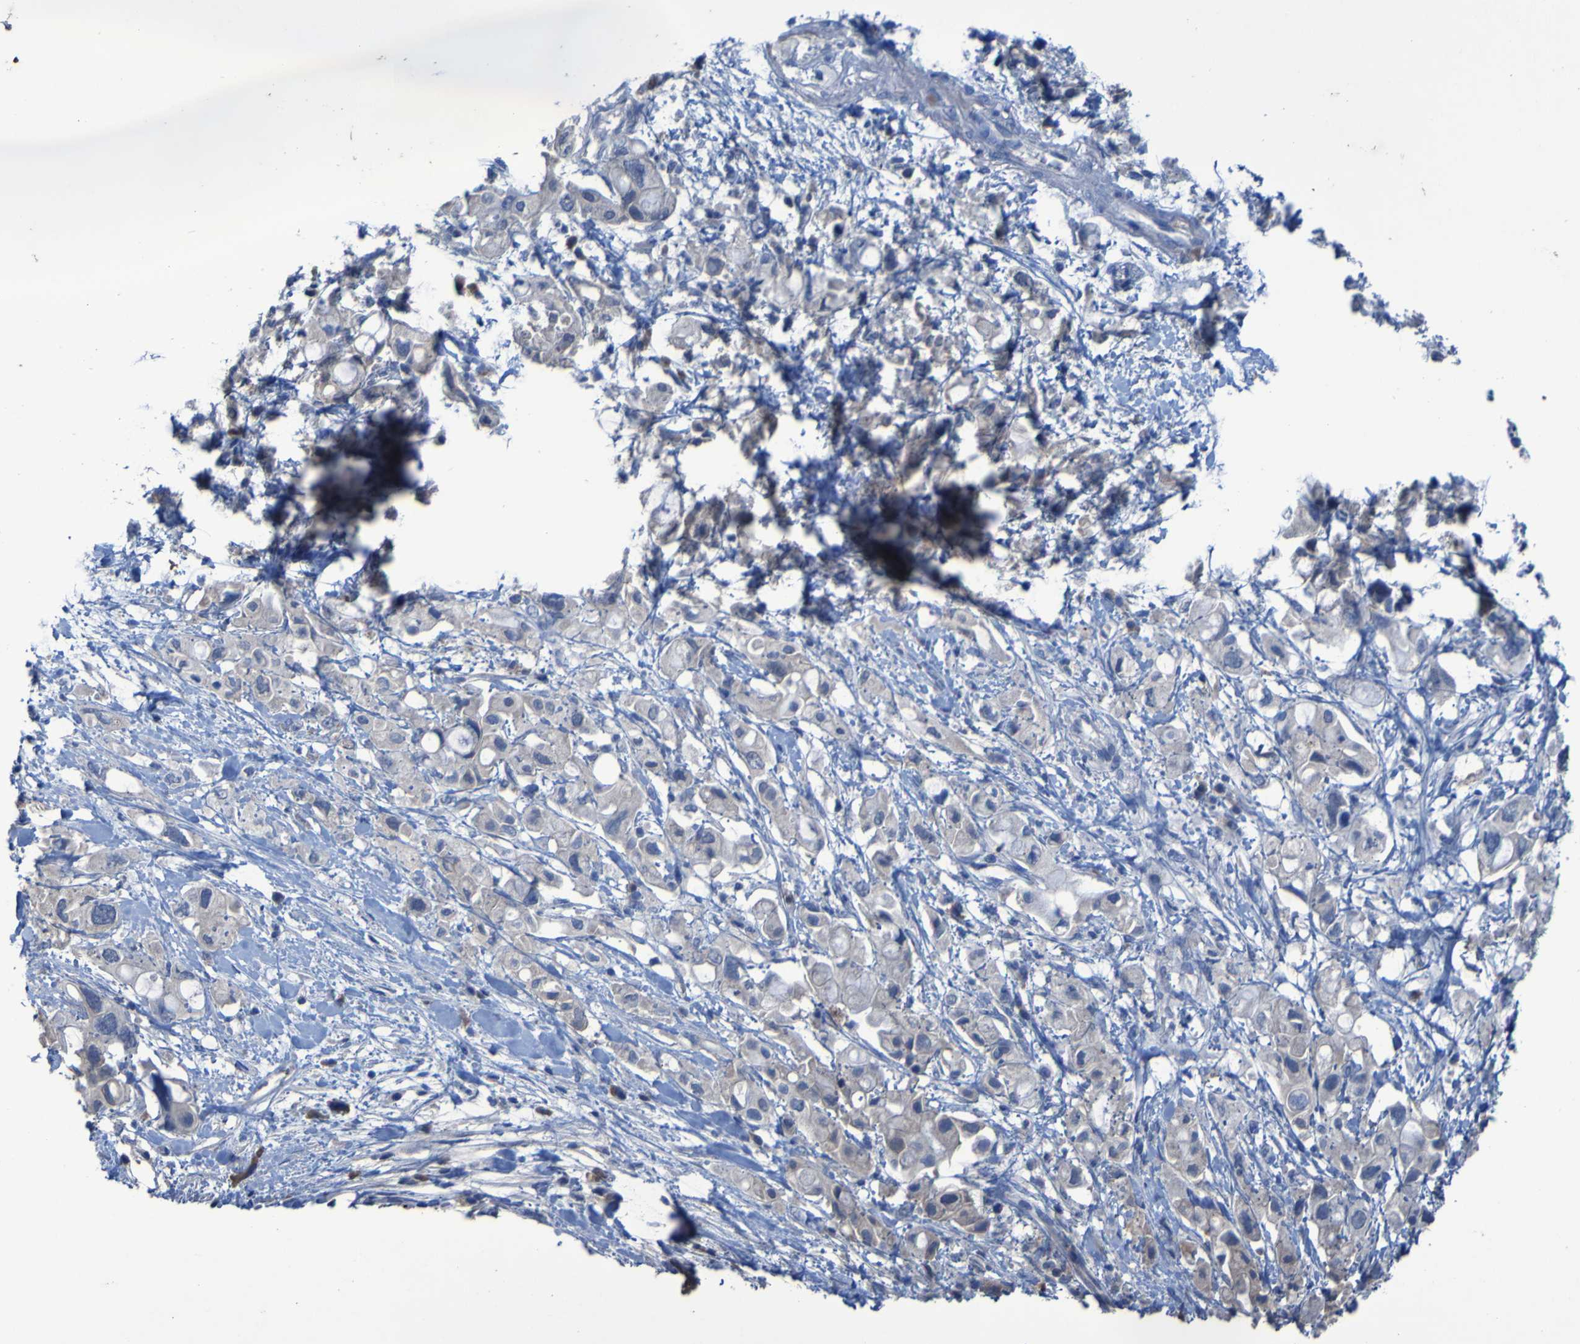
{"staining": {"intensity": "weak", "quantity": "<25%", "location": "cytoplasmic/membranous"}, "tissue": "pancreatic cancer", "cell_type": "Tumor cells", "image_type": "cancer", "snomed": [{"axis": "morphology", "description": "Adenocarcinoma, NOS"}, {"axis": "topography", "description": "Pancreas"}], "caption": "Image shows no significant protein positivity in tumor cells of pancreatic adenocarcinoma.", "gene": "SGK2", "patient": {"sex": "female", "age": 56}}